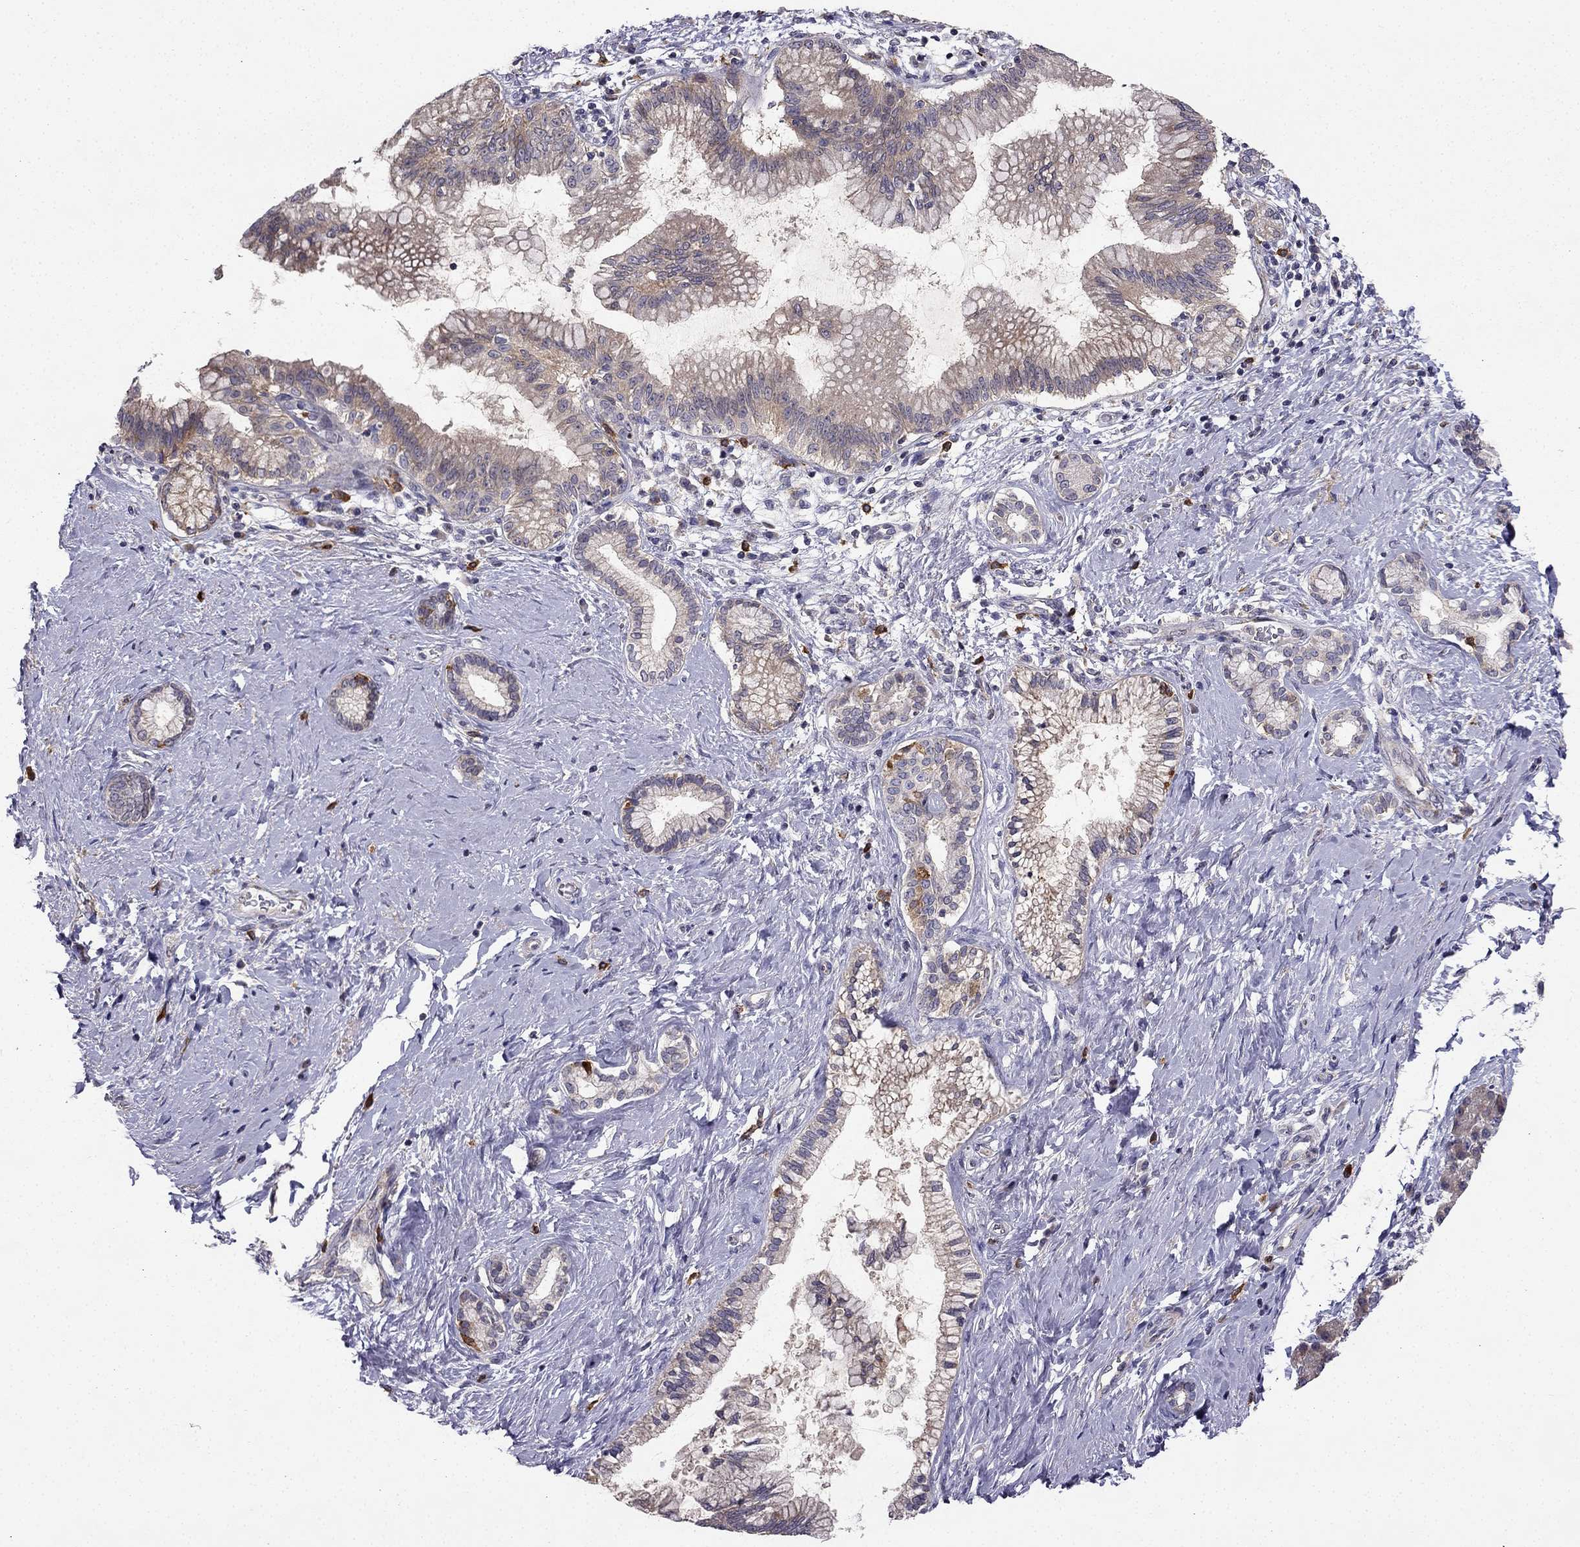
{"staining": {"intensity": "weak", "quantity": "25%-75%", "location": "cytoplasmic/membranous"}, "tissue": "pancreatic cancer", "cell_type": "Tumor cells", "image_type": "cancer", "snomed": [{"axis": "morphology", "description": "Adenocarcinoma, NOS"}, {"axis": "topography", "description": "Pancreas"}], "caption": "Adenocarcinoma (pancreatic) stained with a protein marker displays weak staining in tumor cells.", "gene": "STXBP5", "patient": {"sex": "female", "age": 73}}